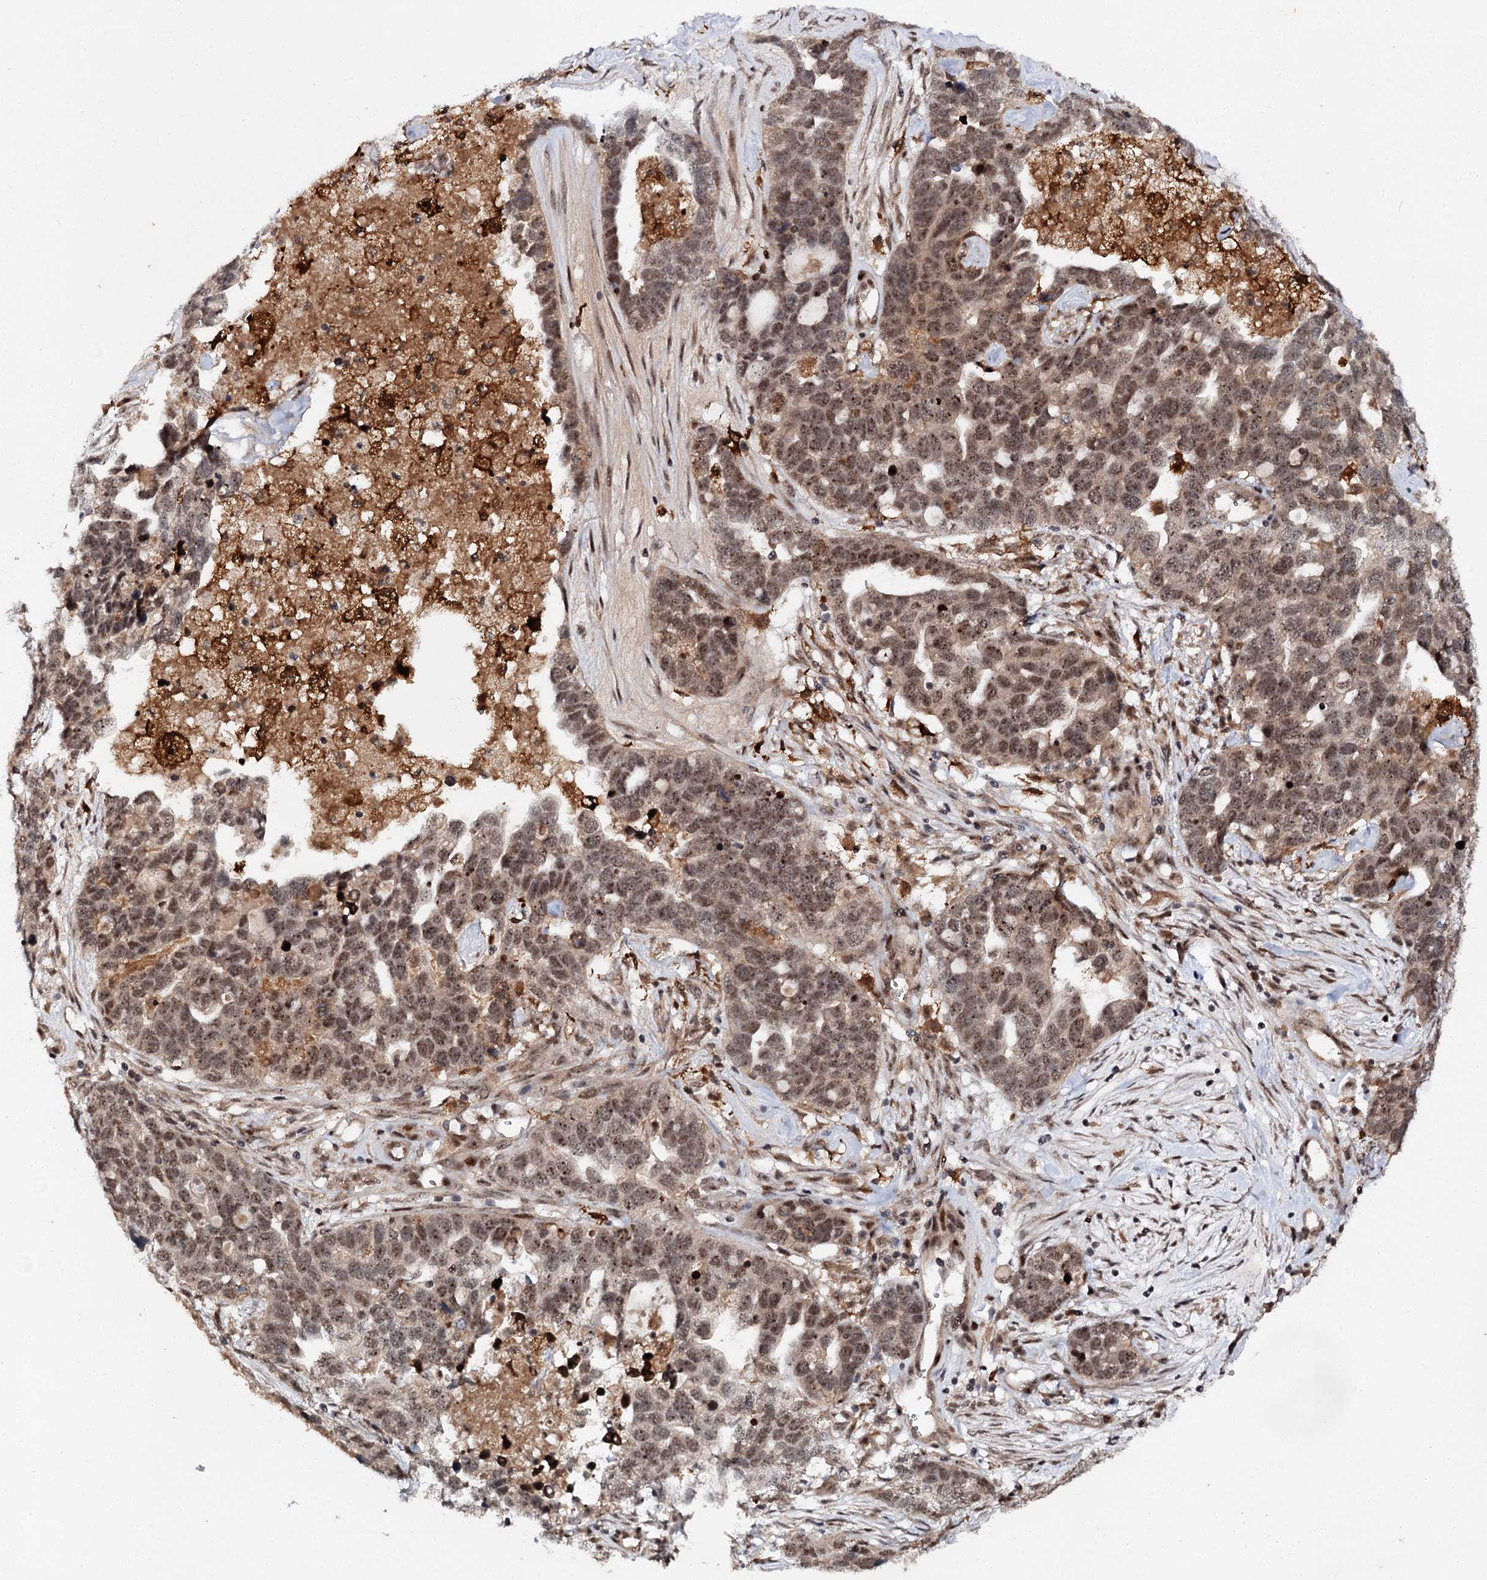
{"staining": {"intensity": "moderate", "quantity": ">75%", "location": "nuclear"}, "tissue": "ovarian cancer", "cell_type": "Tumor cells", "image_type": "cancer", "snomed": [{"axis": "morphology", "description": "Cystadenocarcinoma, serous, NOS"}, {"axis": "topography", "description": "Ovary"}], "caption": "Ovarian serous cystadenocarcinoma stained with a brown dye demonstrates moderate nuclear positive staining in about >75% of tumor cells.", "gene": "BUD13", "patient": {"sex": "female", "age": 54}}